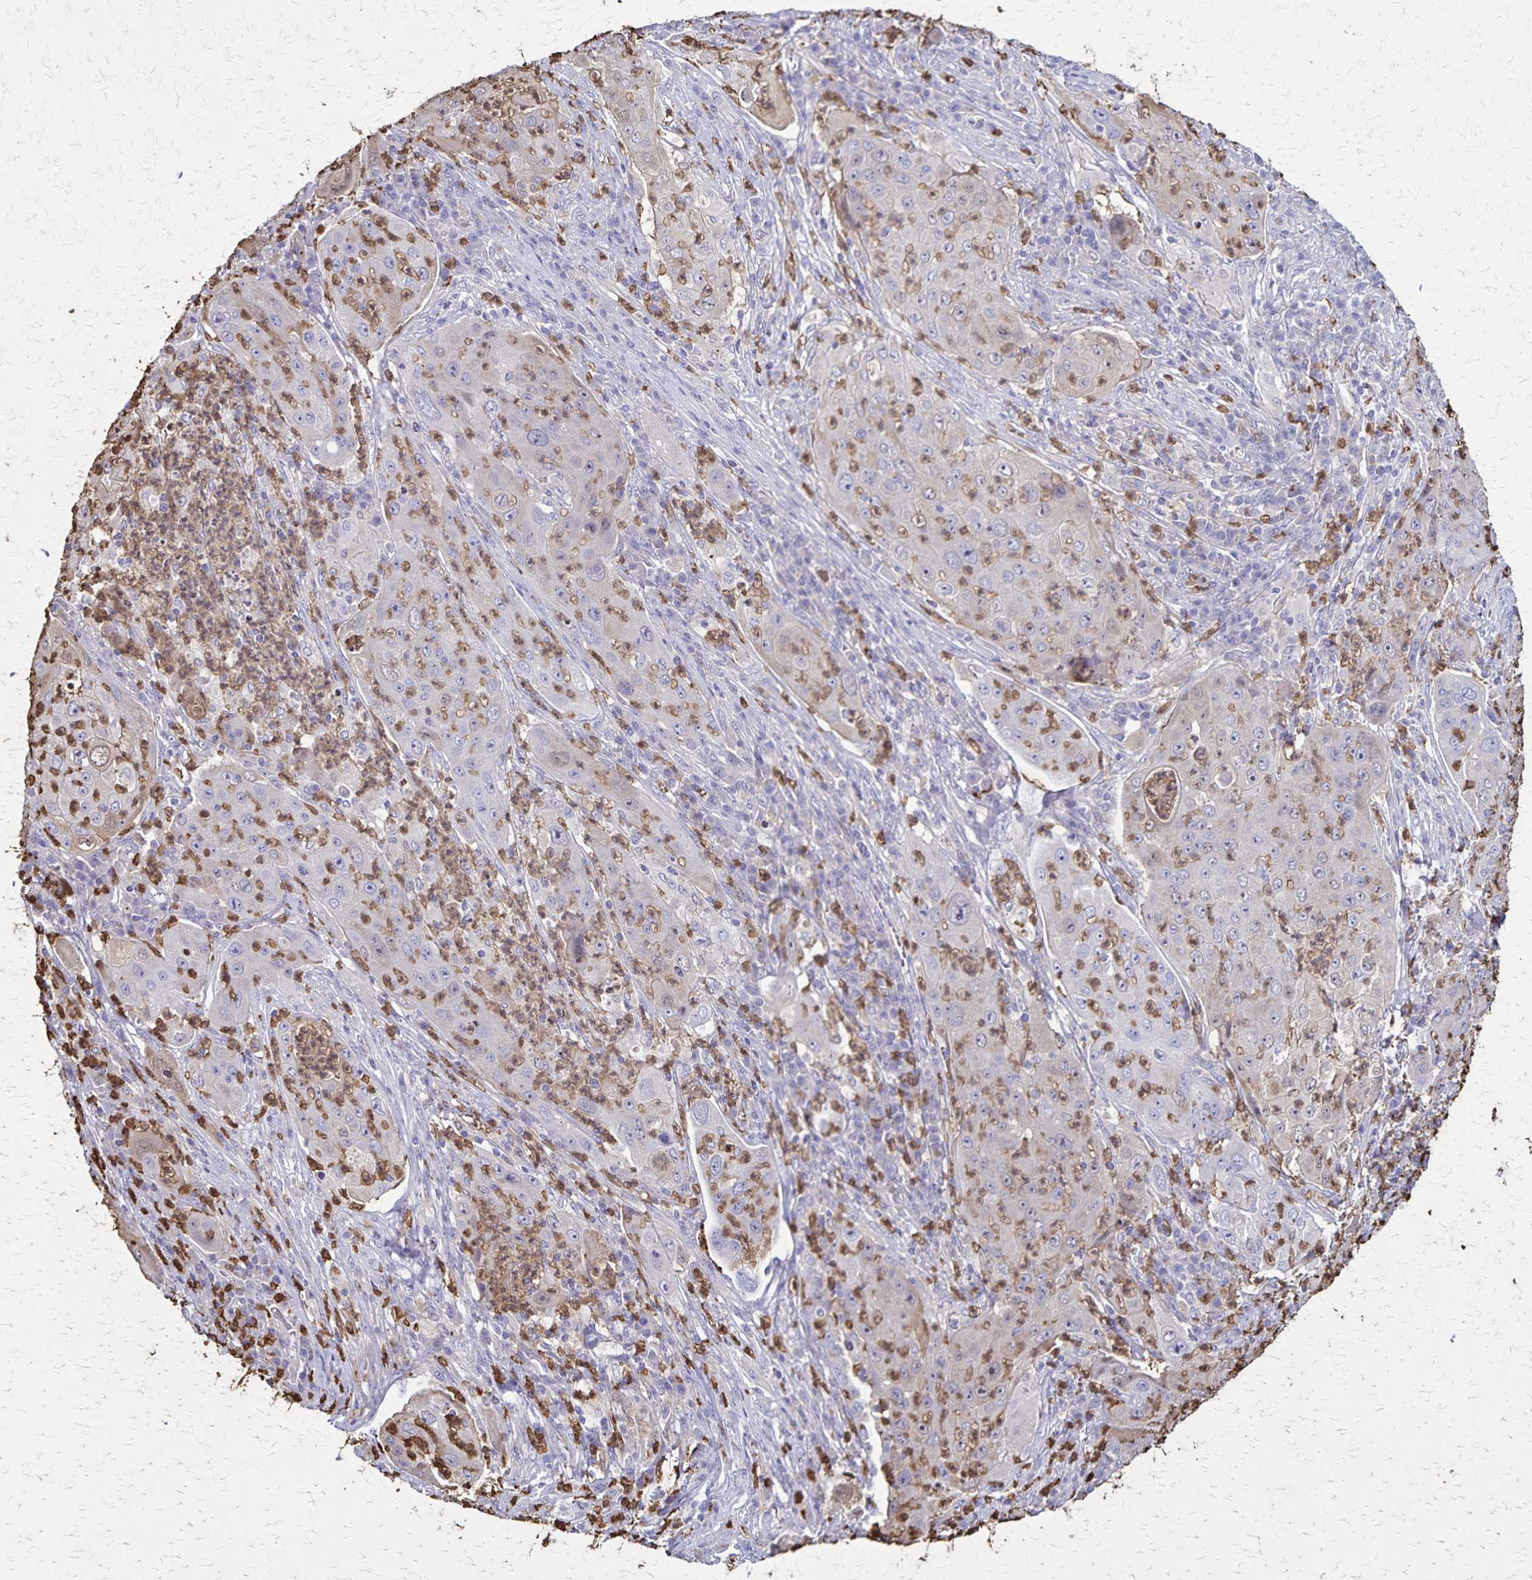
{"staining": {"intensity": "negative", "quantity": "none", "location": "none"}, "tissue": "lung cancer", "cell_type": "Tumor cells", "image_type": "cancer", "snomed": [{"axis": "morphology", "description": "Squamous cell carcinoma, NOS"}, {"axis": "topography", "description": "Lung"}], "caption": "Protein analysis of squamous cell carcinoma (lung) shows no significant staining in tumor cells.", "gene": "ULBP3", "patient": {"sex": "female", "age": 59}}